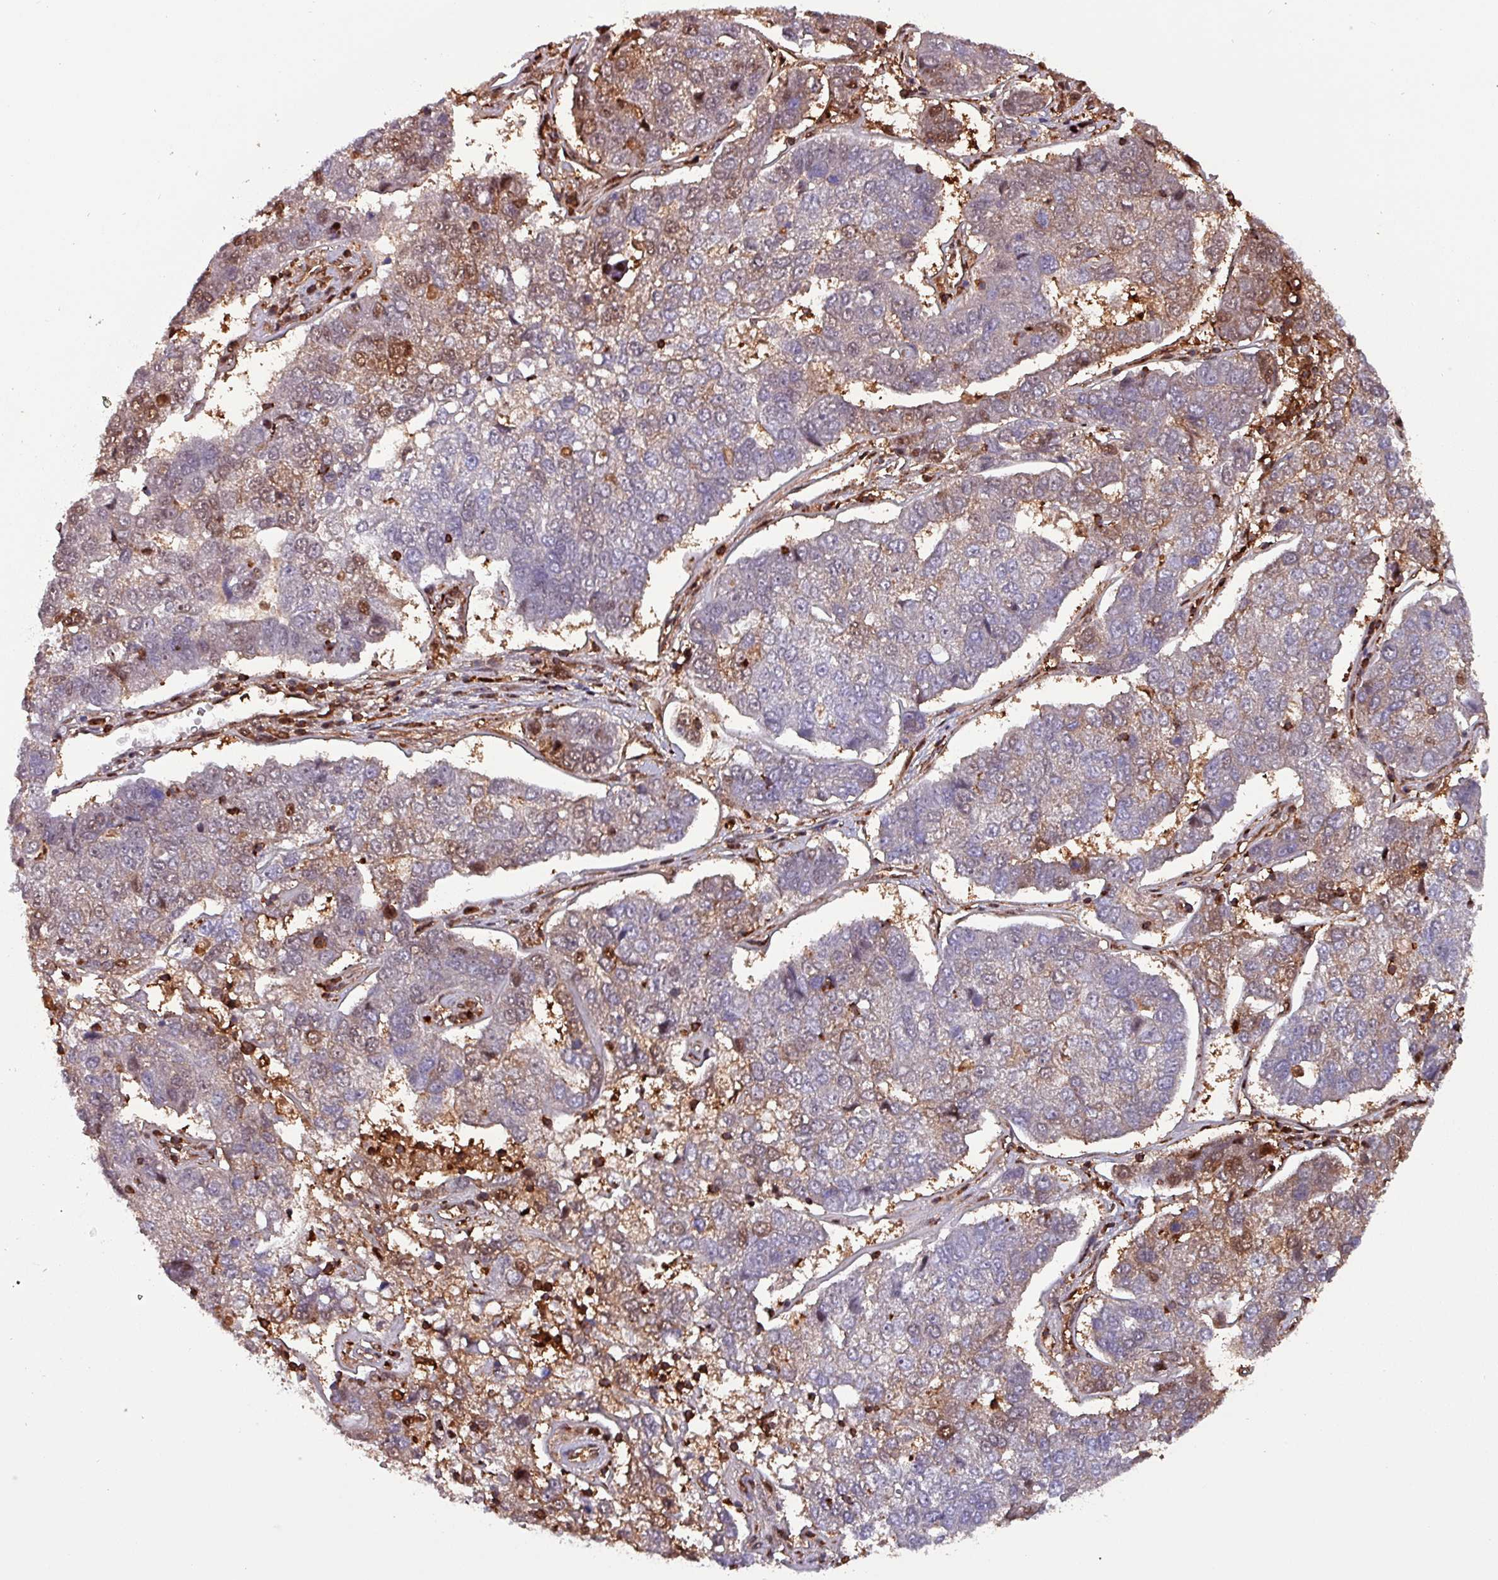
{"staining": {"intensity": "moderate", "quantity": "25%-75%", "location": "cytoplasmic/membranous,nuclear"}, "tissue": "pancreatic cancer", "cell_type": "Tumor cells", "image_type": "cancer", "snomed": [{"axis": "morphology", "description": "Adenocarcinoma, NOS"}, {"axis": "topography", "description": "Pancreas"}], "caption": "A brown stain highlights moderate cytoplasmic/membranous and nuclear staining of a protein in human pancreatic adenocarcinoma tumor cells.", "gene": "PSMB8", "patient": {"sex": "female", "age": 61}}